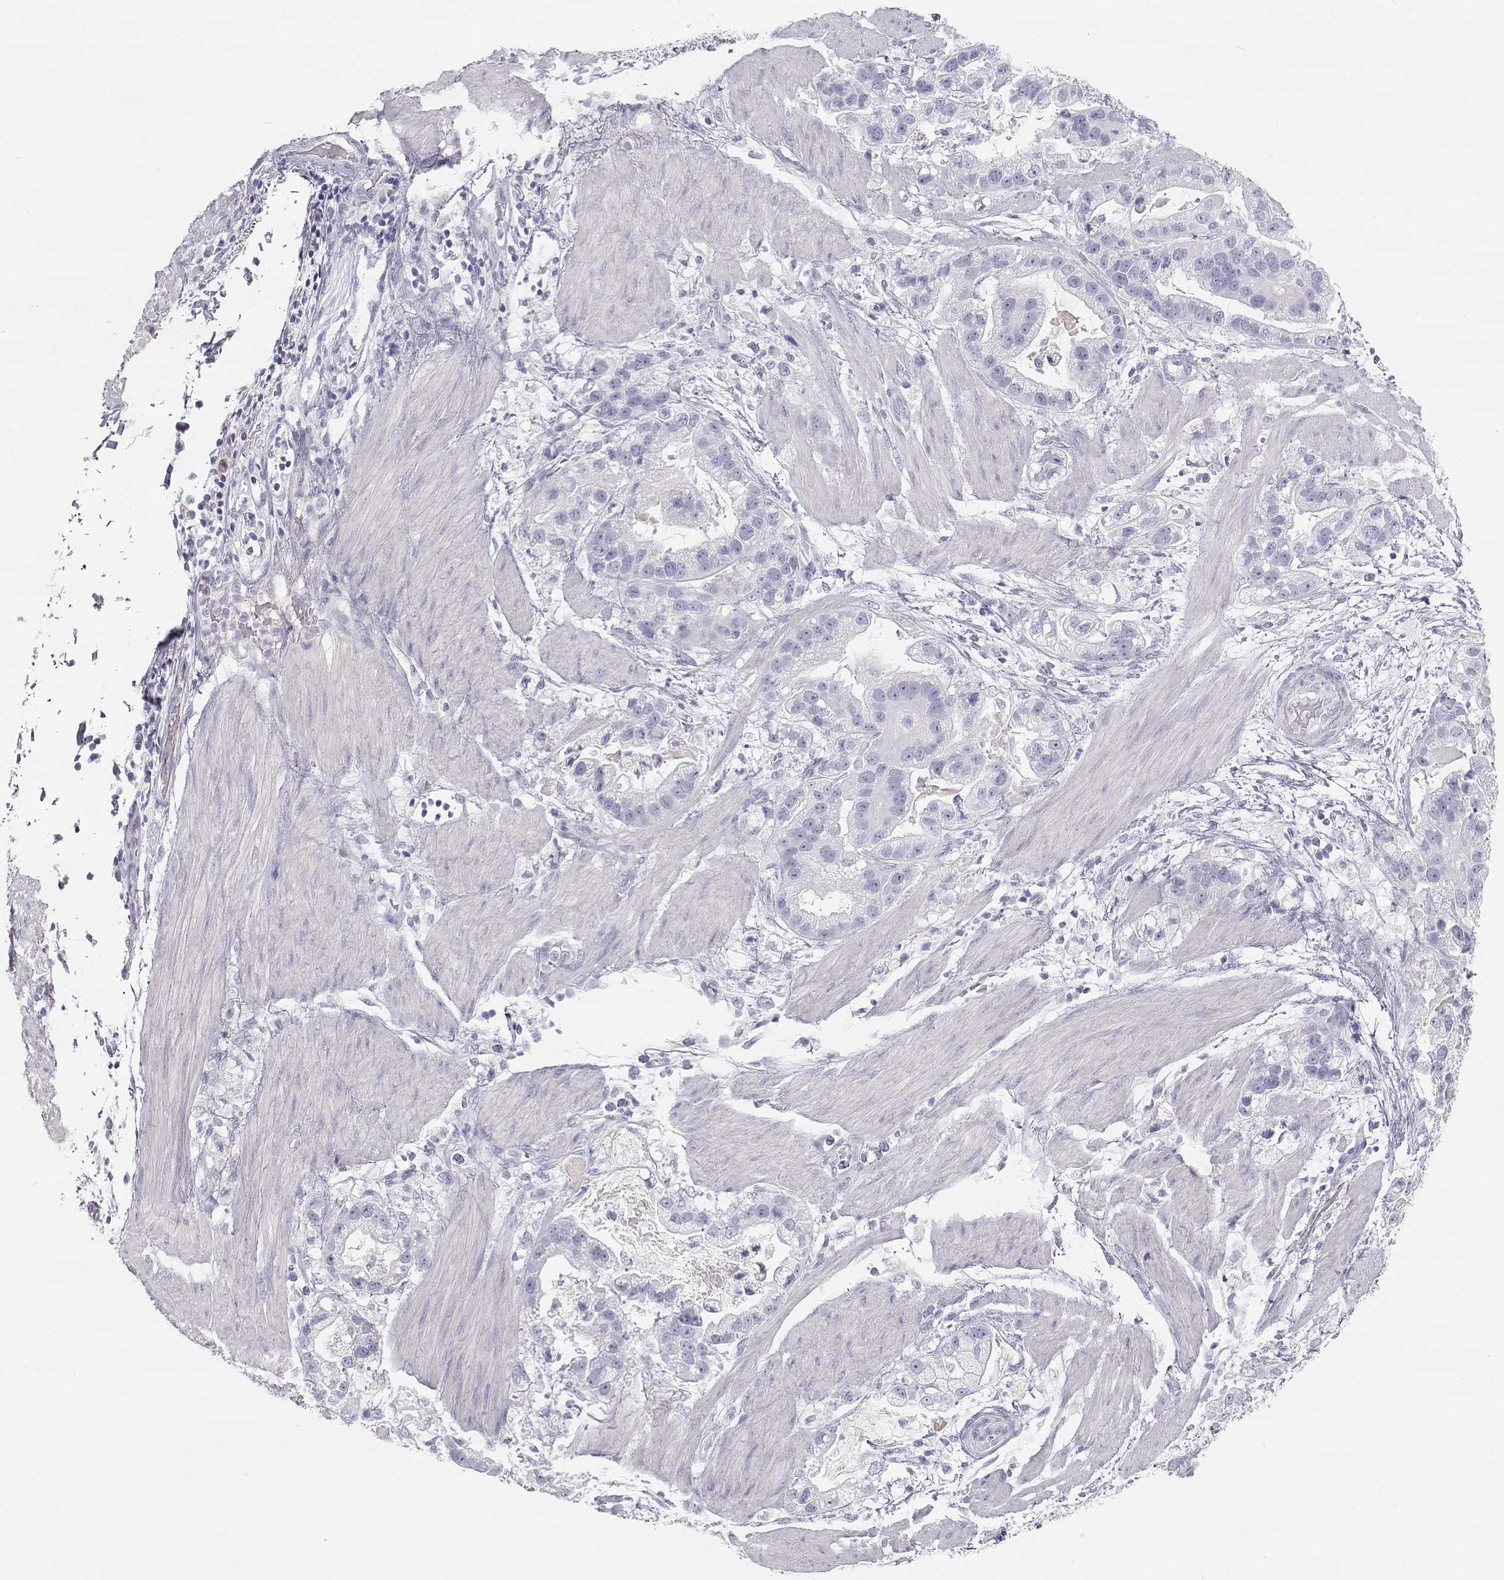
{"staining": {"intensity": "negative", "quantity": "none", "location": "none"}, "tissue": "stomach cancer", "cell_type": "Tumor cells", "image_type": "cancer", "snomed": [{"axis": "morphology", "description": "Adenocarcinoma, NOS"}, {"axis": "topography", "description": "Stomach"}], "caption": "IHC image of neoplastic tissue: human stomach cancer stained with DAB displays no significant protein positivity in tumor cells.", "gene": "SLCO6A1", "patient": {"sex": "male", "age": 59}}